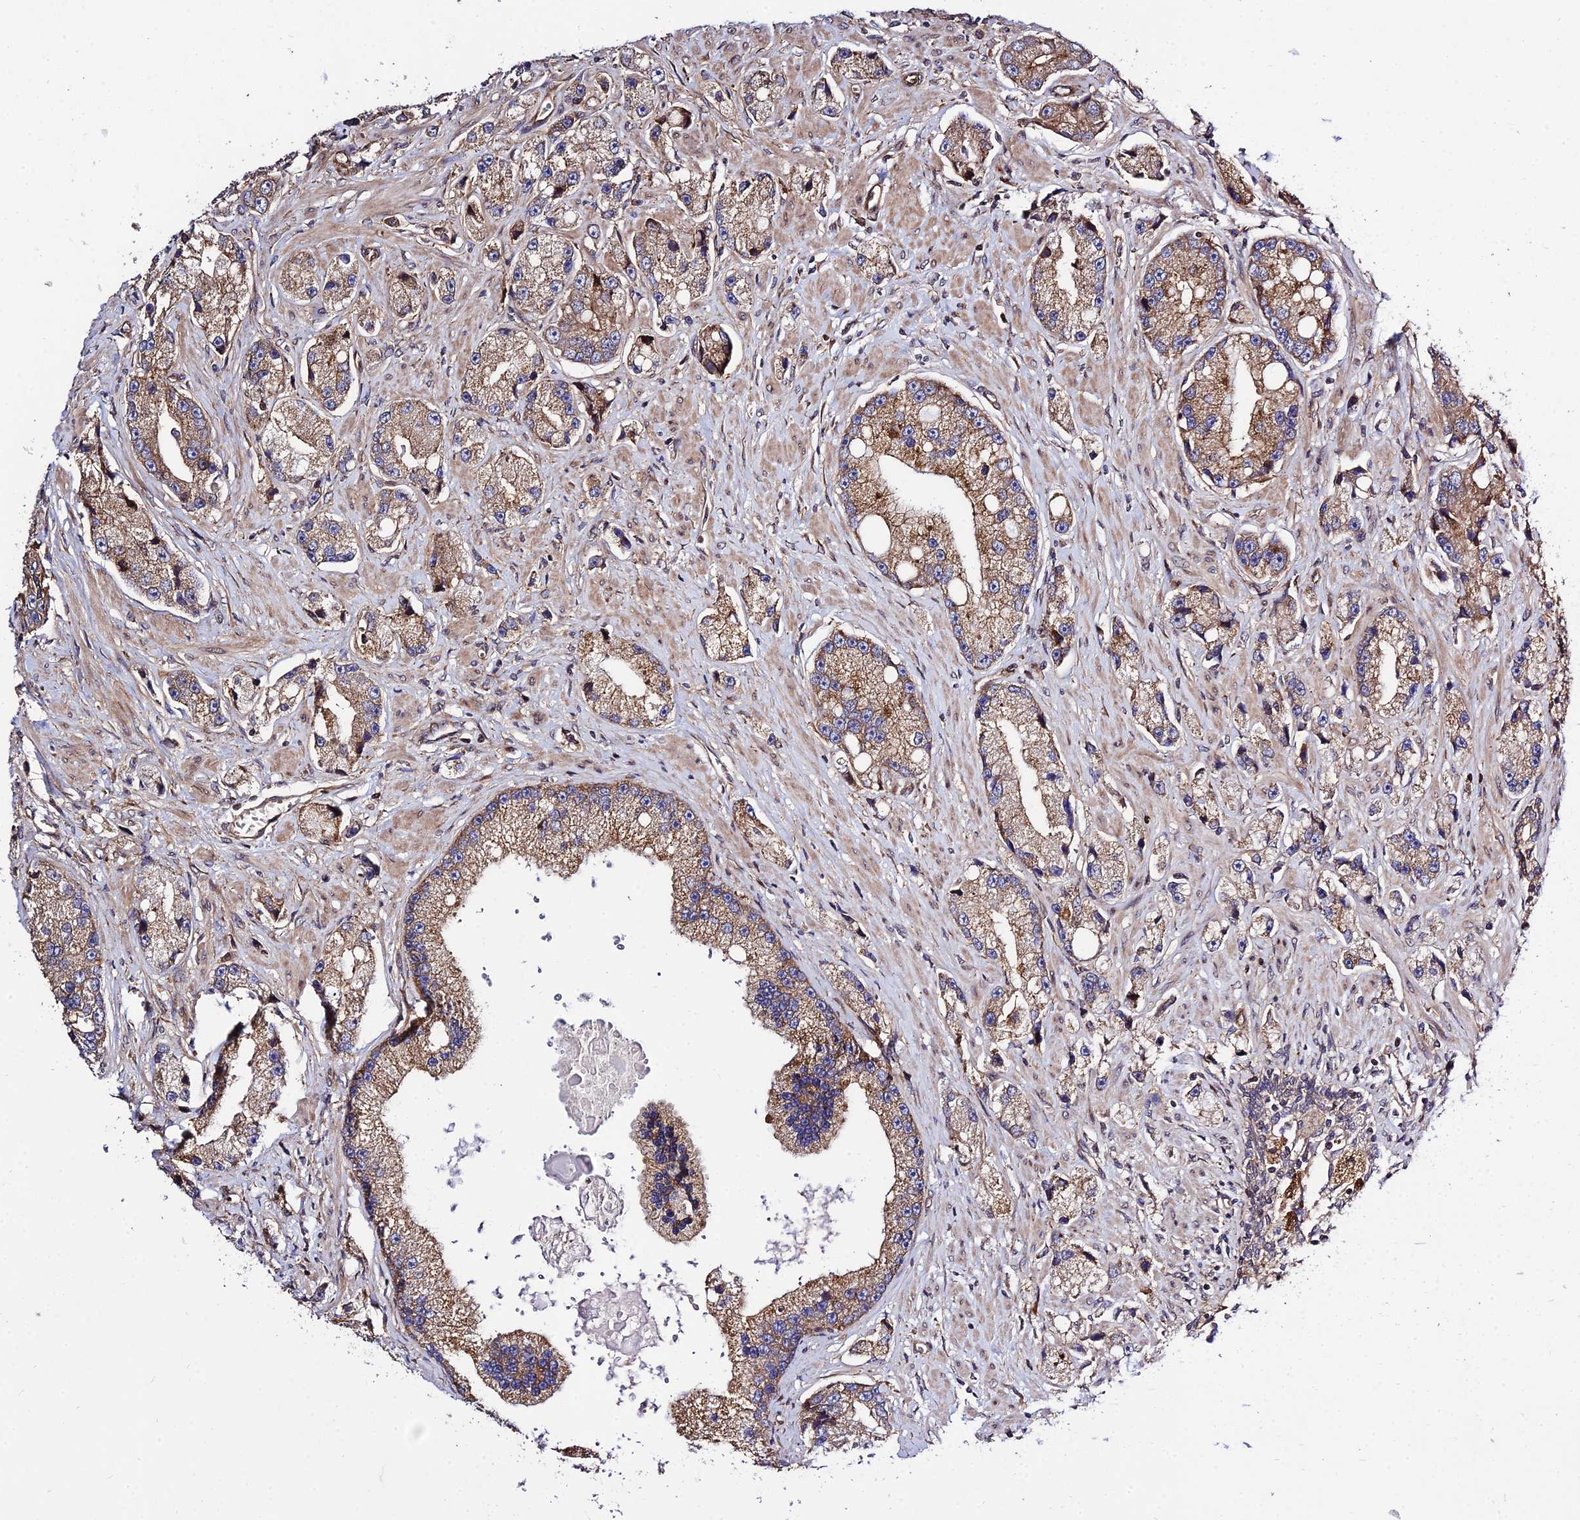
{"staining": {"intensity": "moderate", "quantity": ">75%", "location": "cytoplasmic/membranous"}, "tissue": "prostate cancer", "cell_type": "Tumor cells", "image_type": "cancer", "snomed": [{"axis": "morphology", "description": "Adenocarcinoma, High grade"}, {"axis": "topography", "description": "Prostate"}], "caption": "A photomicrograph showing moderate cytoplasmic/membranous positivity in about >75% of tumor cells in prostate cancer, as visualized by brown immunohistochemical staining.", "gene": "SMG6", "patient": {"sex": "male", "age": 74}}